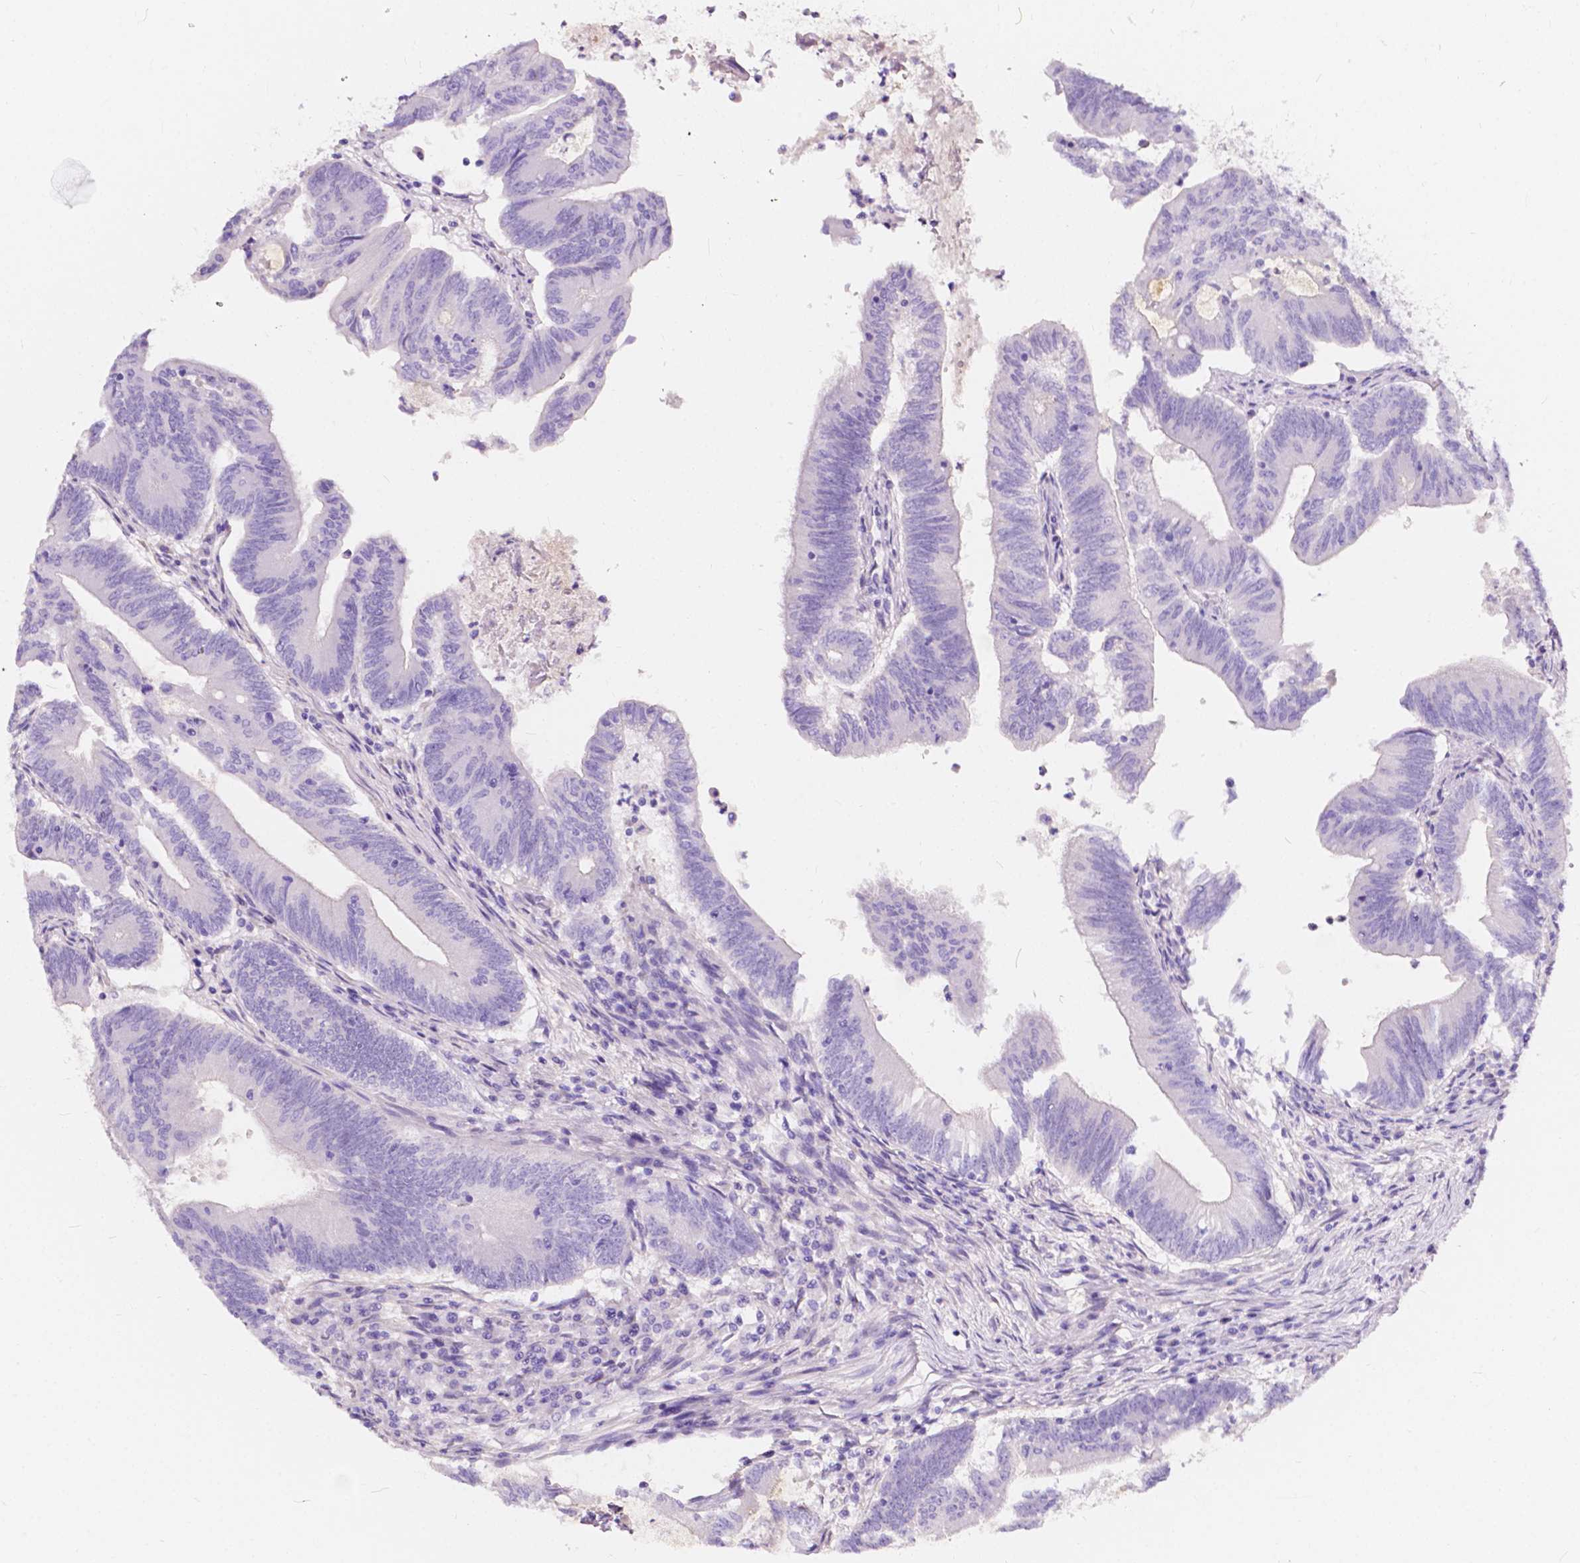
{"staining": {"intensity": "negative", "quantity": "none", "location": "none"}, "tissue": "colorectal cancer", "cell_type": "Tumor cells", "image_type": "cancer", "snomed": [{"axis": "morphology", "description": "Adenocarcinoma, NOS"}, {"axis": "topography", "description": "Colon"}], "caption": "This is an immunohistochemistry (IHC) photomicrograph of human colorectal cancer (adenocarcinoma). There is no expression in tumor cells.", "gene": "CLSTN2", "patient": {"sex": "female", "age": 70}}